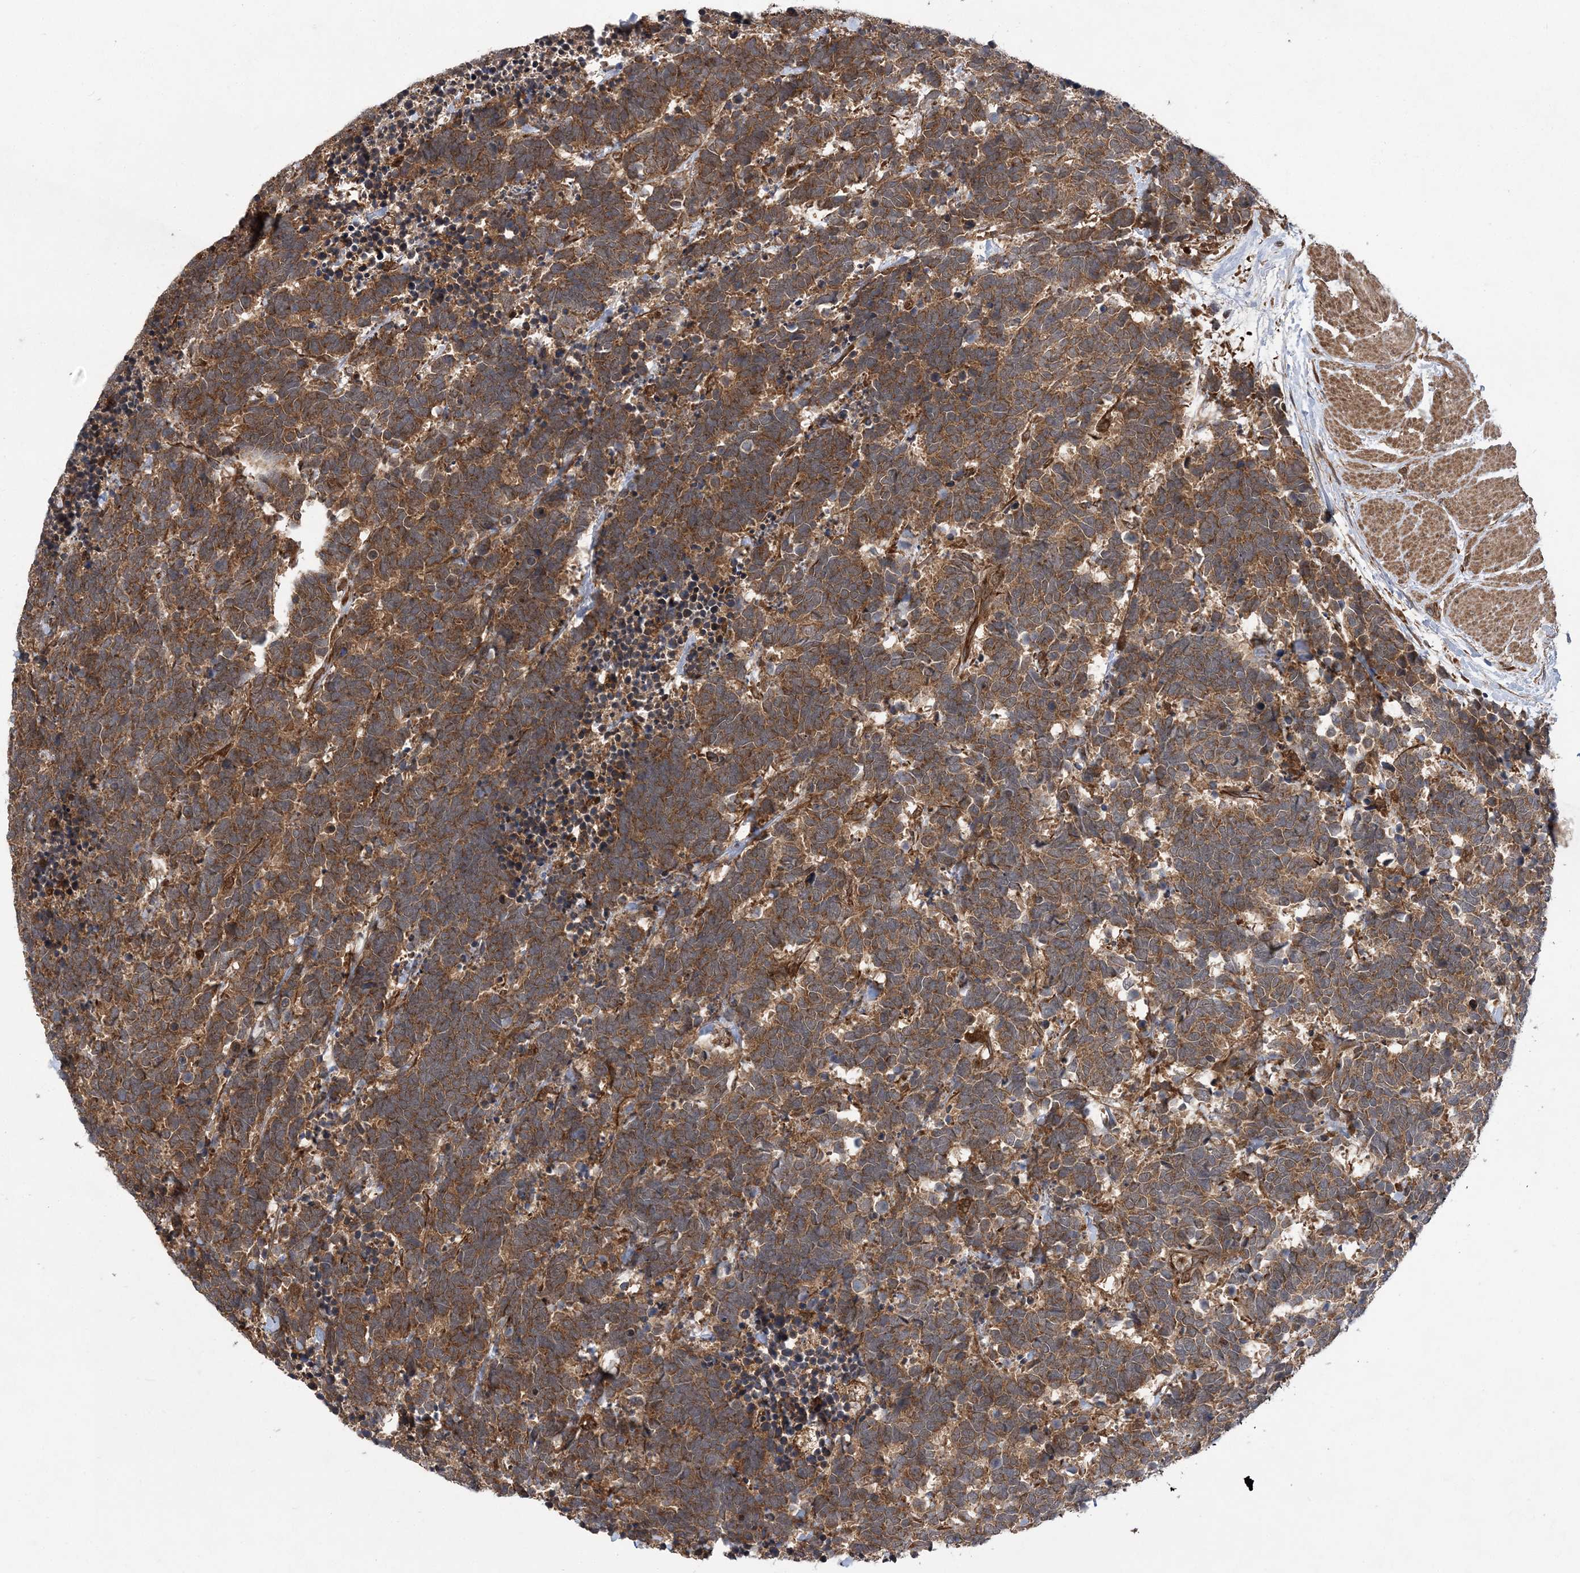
{"staining": {"intensity": "moderate", "quantity": ">75%", "location": "cytoplasmic/membranous"}, "tissue": "carcinoid", "cell_type": "Tumor cells", "image_type": "cancer", "snomed": [{"axis": "morphology", "description": "Carcinoma, NOS"}, {"axis": "morphology", "description": "Carcinoid, malignant, NOS"}, {"axis": "topography", "description": "Urinary bladder"}], "caption": "The image exhibits immunohistochemical staining of carcinoid. There is moderate cytoplasmic/membranous expression is identified in approximately >75% of tumor cells.", "gene": "ATG3", "patient": {"sex": "male", "age": 57}}